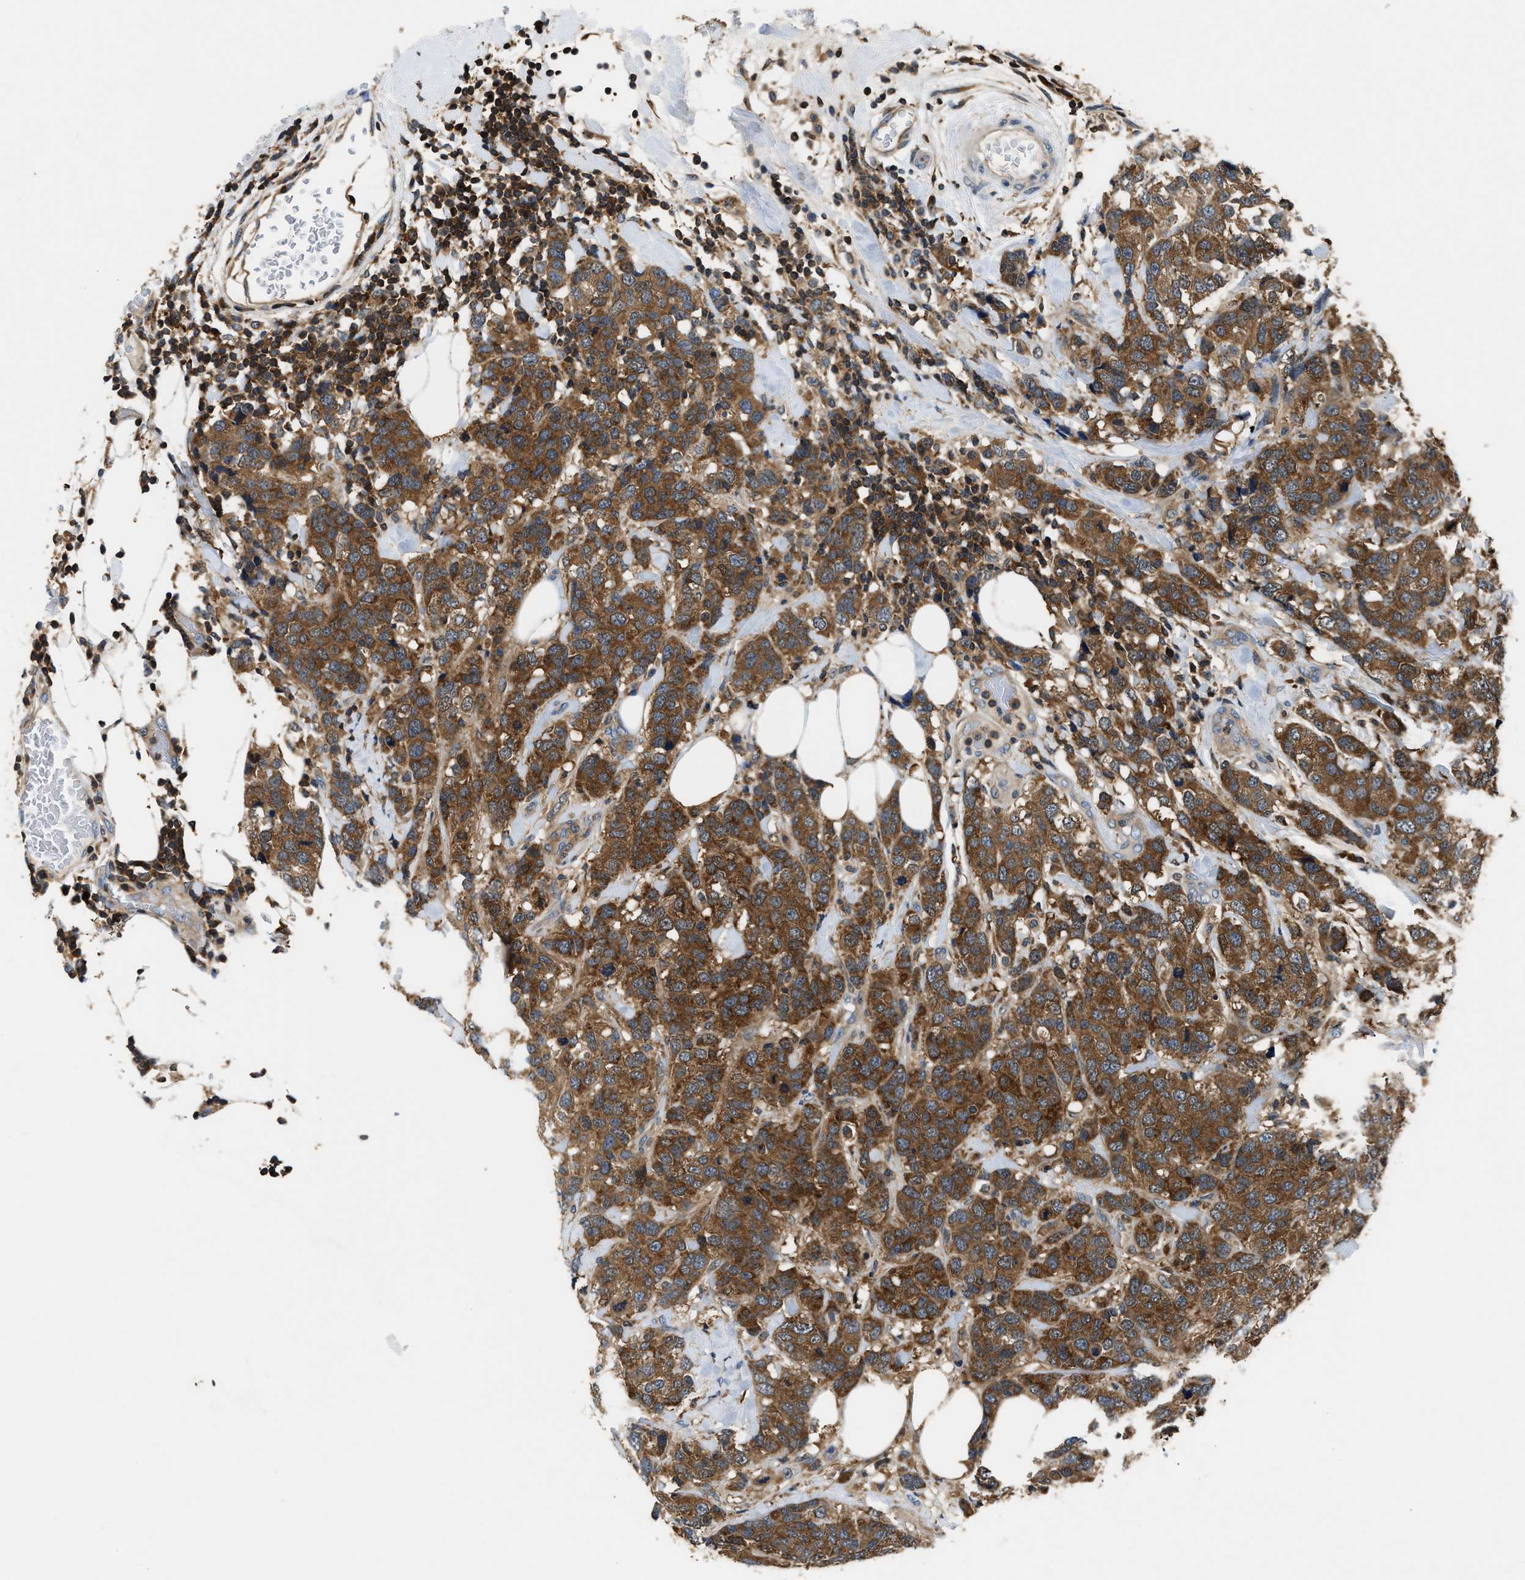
{"staining": {"intensity": "strong", "quantity": ">75%", "location": "cytoplasmic/membranous"}, "tissue": "breast cancer", "cell_type": "Tumor cells", "image_type": "cancer", "snomed": [{"axis": "morphology", "description": "Lobular carcinoma"}, {"axis": "topography", "description": "Breast"}], "caption": "Immunohistochemistry staining of lobular carcinoma (breast), which demonstrates high levels of strong cytoplasmic/membranous positivity in approximately >75% of tumor cells indicating strong cytoplasmic/membranous protein staining. The staining was performed using DAB (brown) for protein detection and nuclei were counterstained in hematoxylin (blue).", "gene": "CCM2", "patient": {"sex": "female", "age": 59}}